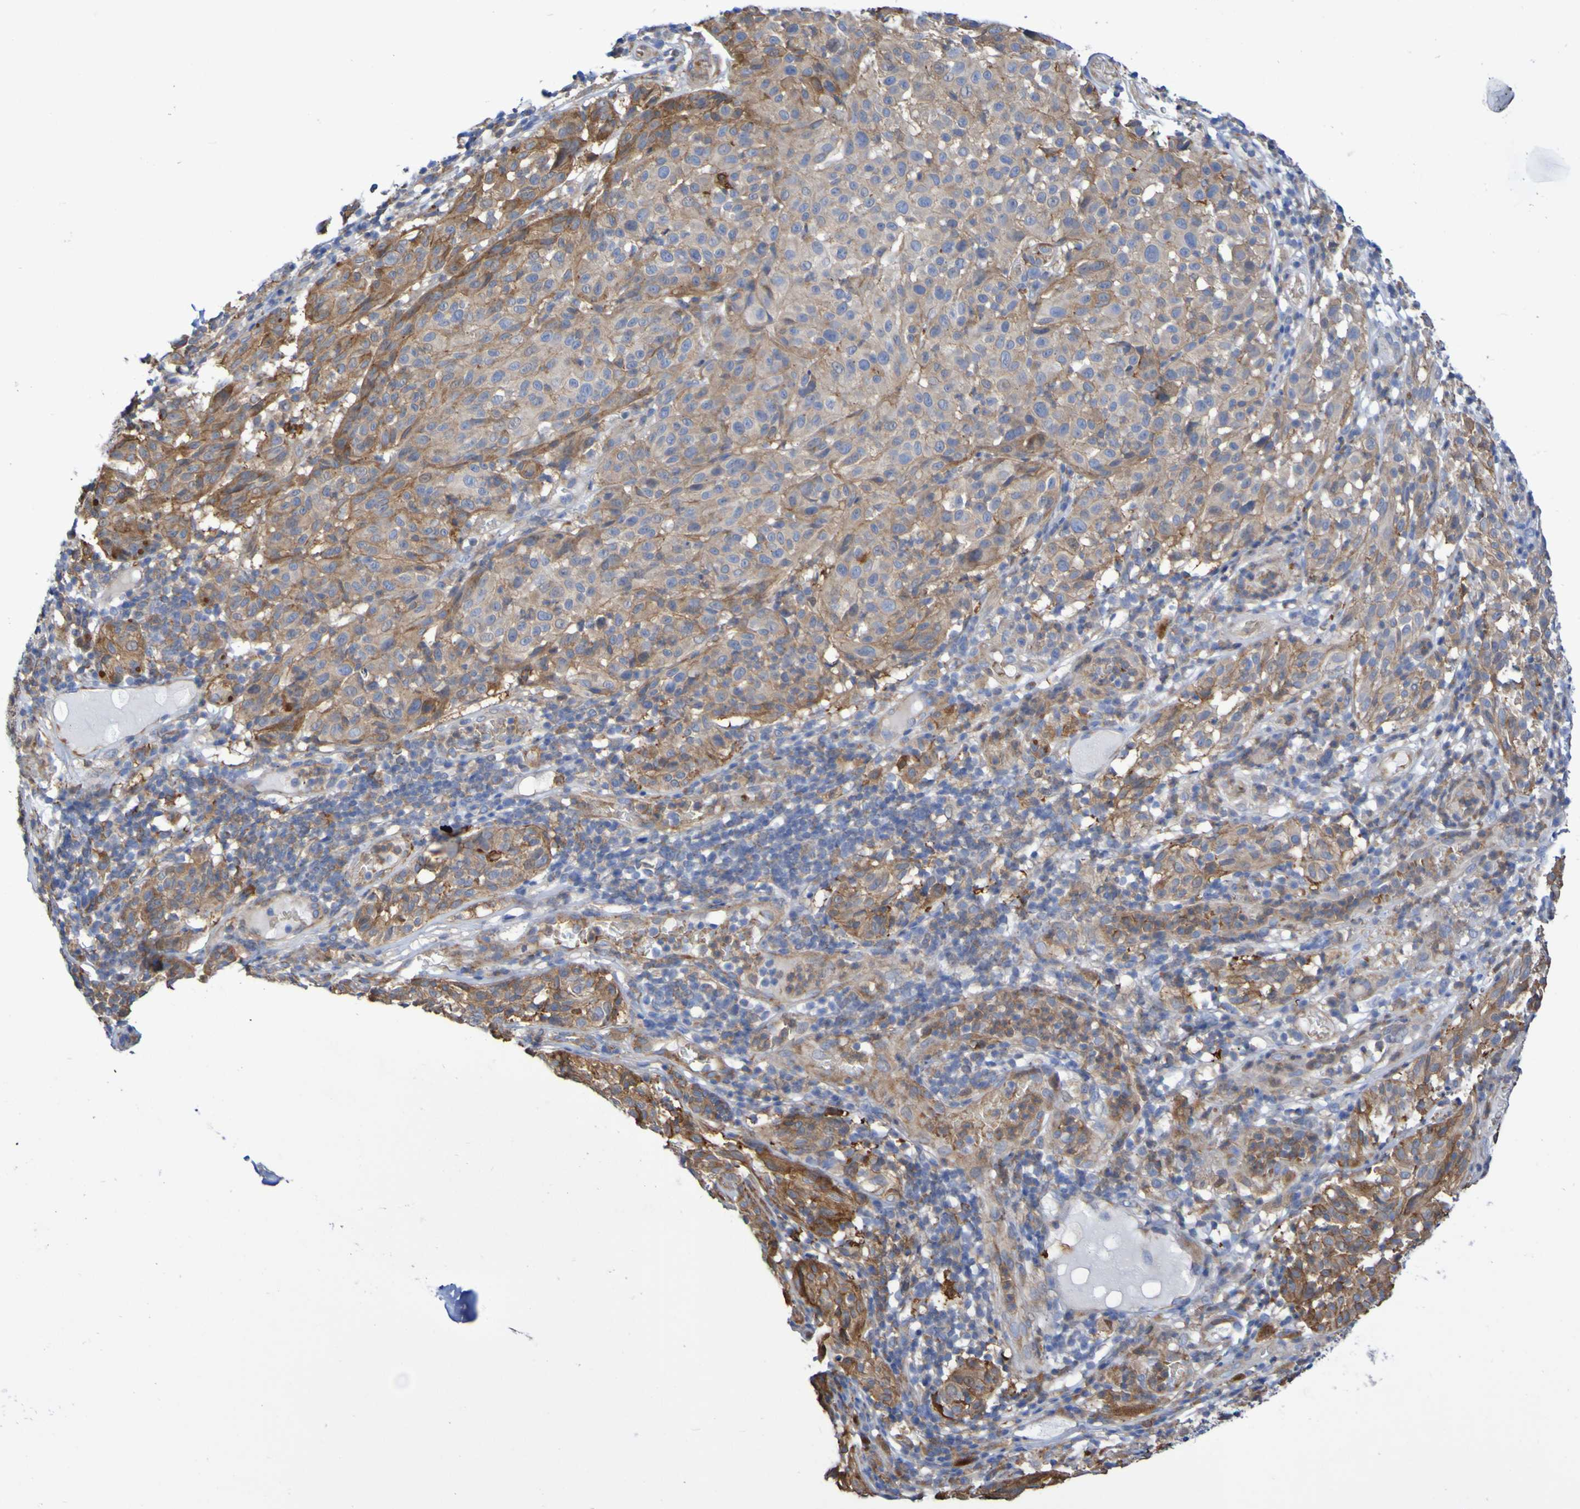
{"staining": {"intensity": "moderate", "quantity": ">75%", "location": "cytoplasmic/membranous"}, "tissue": "melanoma", "cell_type": "Tumor cells", "image_type": "cancer", "snomed": [{"axis": "morphology", "description": "Malignant melanoma, NOS"}, {"axis": "topography", "description": "Skin"}], "caption": "Immunohistochemical staining of human melanoma reveals medium levels of moderate cytoplasmic/membranous protein positivity in approximately >75% of tumor cells.", "gene": "SCRG1", "patient": {"sex": "female", "age": 46}}